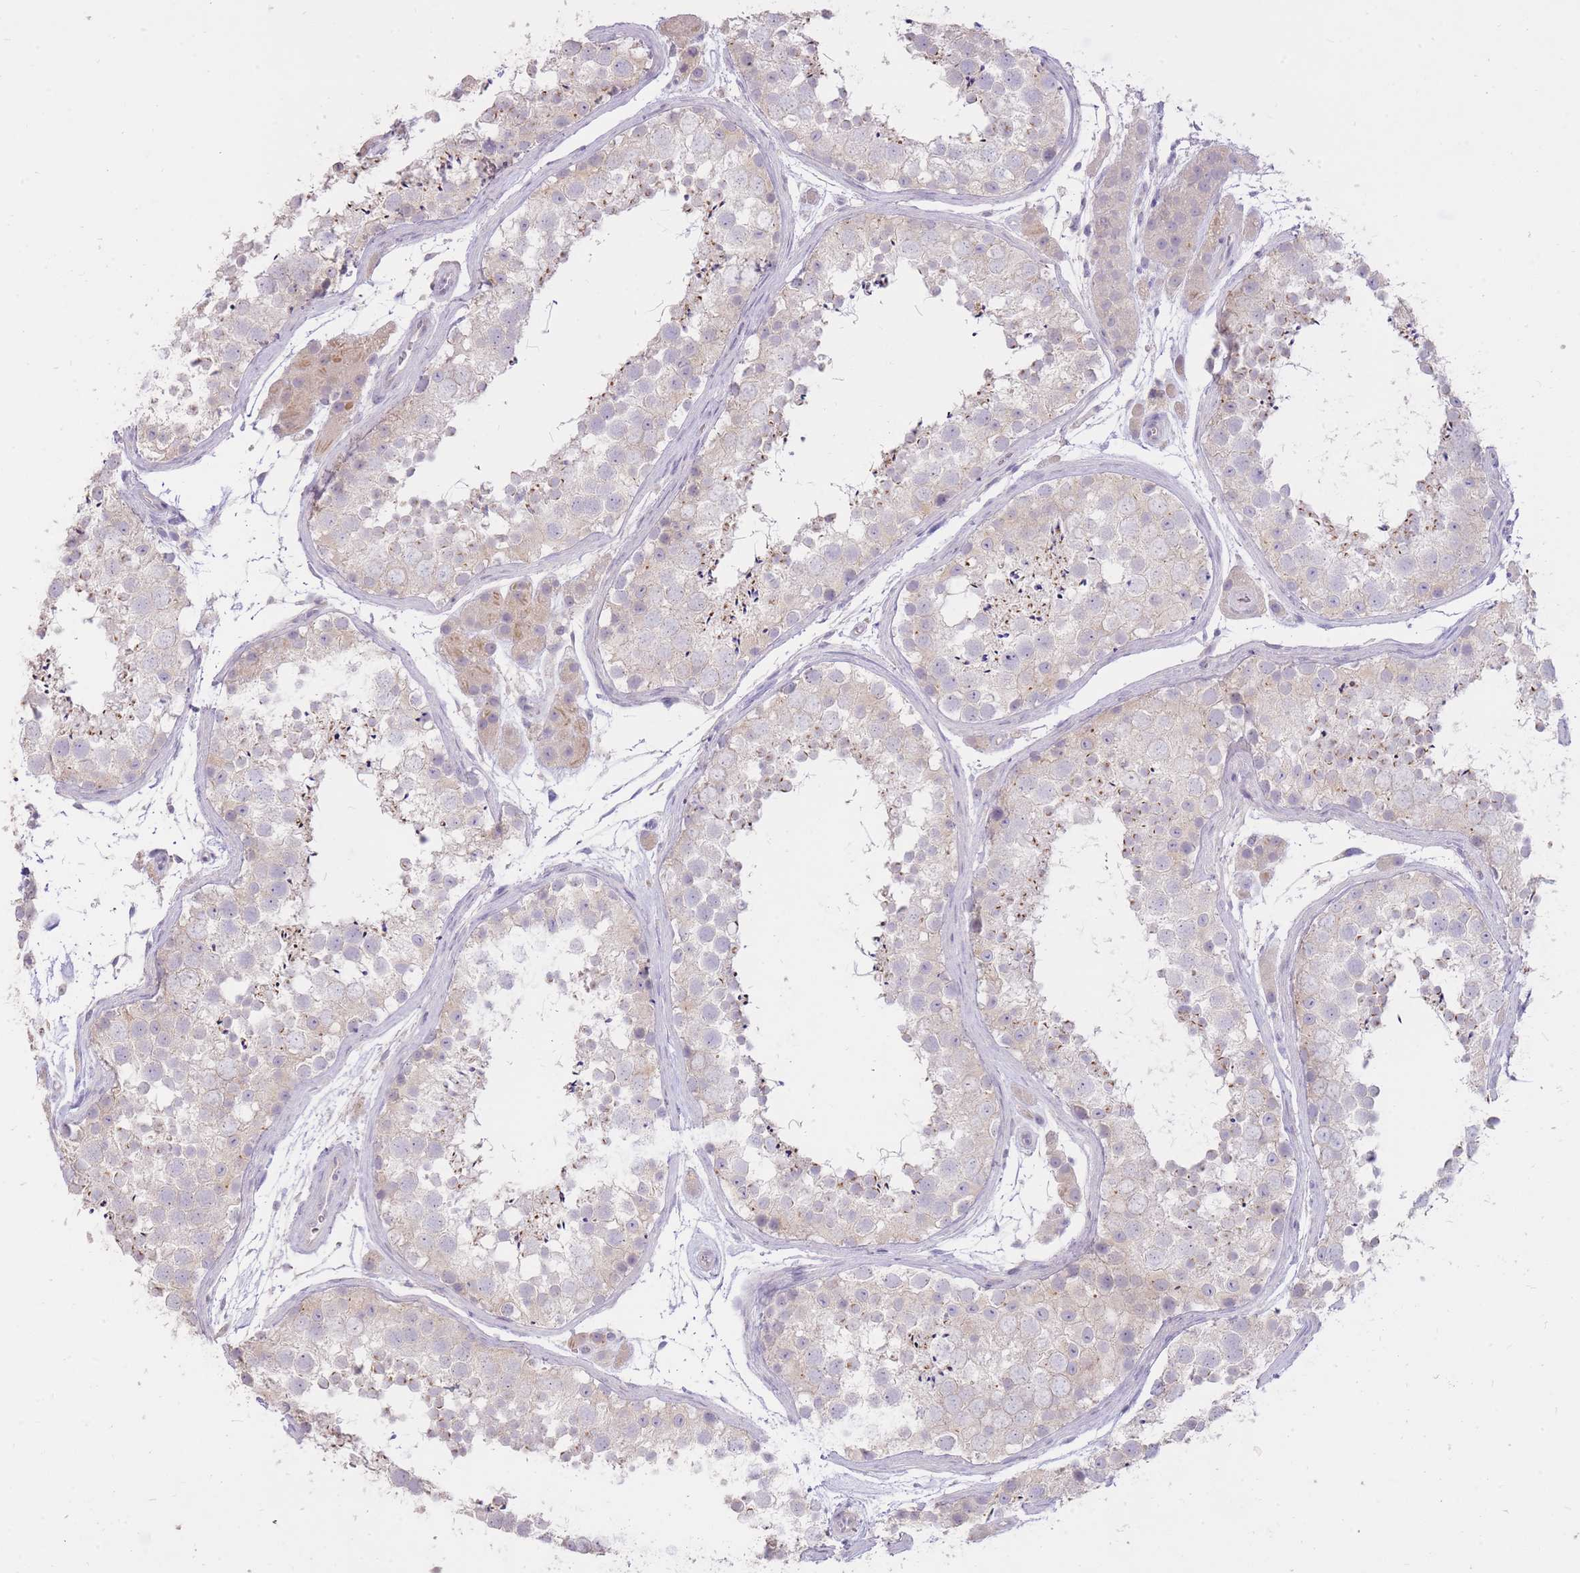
{"staining": {"intensity": "moderate", "quantity": "<25%", "location": "cytoplasmic/membranous"}, "tissue": "testis", "cell_type": "Cells in seminiferous ducts", "image_type": "normal", "snomed": [{"axis": "morphology", "description": "Normal tissue, NOS"}, {"axis": "topography", "description": "Testis"}], "caption": "IHC (DAB (3,3'-diaminobenzidine)) staining of benign testis displays moderate cytoplasmic/membranous protein staining in approximately <25% of cells in seminiferous ducts. The staining was performed using DAB, with brown indicating positive protein expression. Nuclei are stained blue with hematoxylin.", "gene": "FRG2B", "patient": {"sex": "male", "age": 41}}